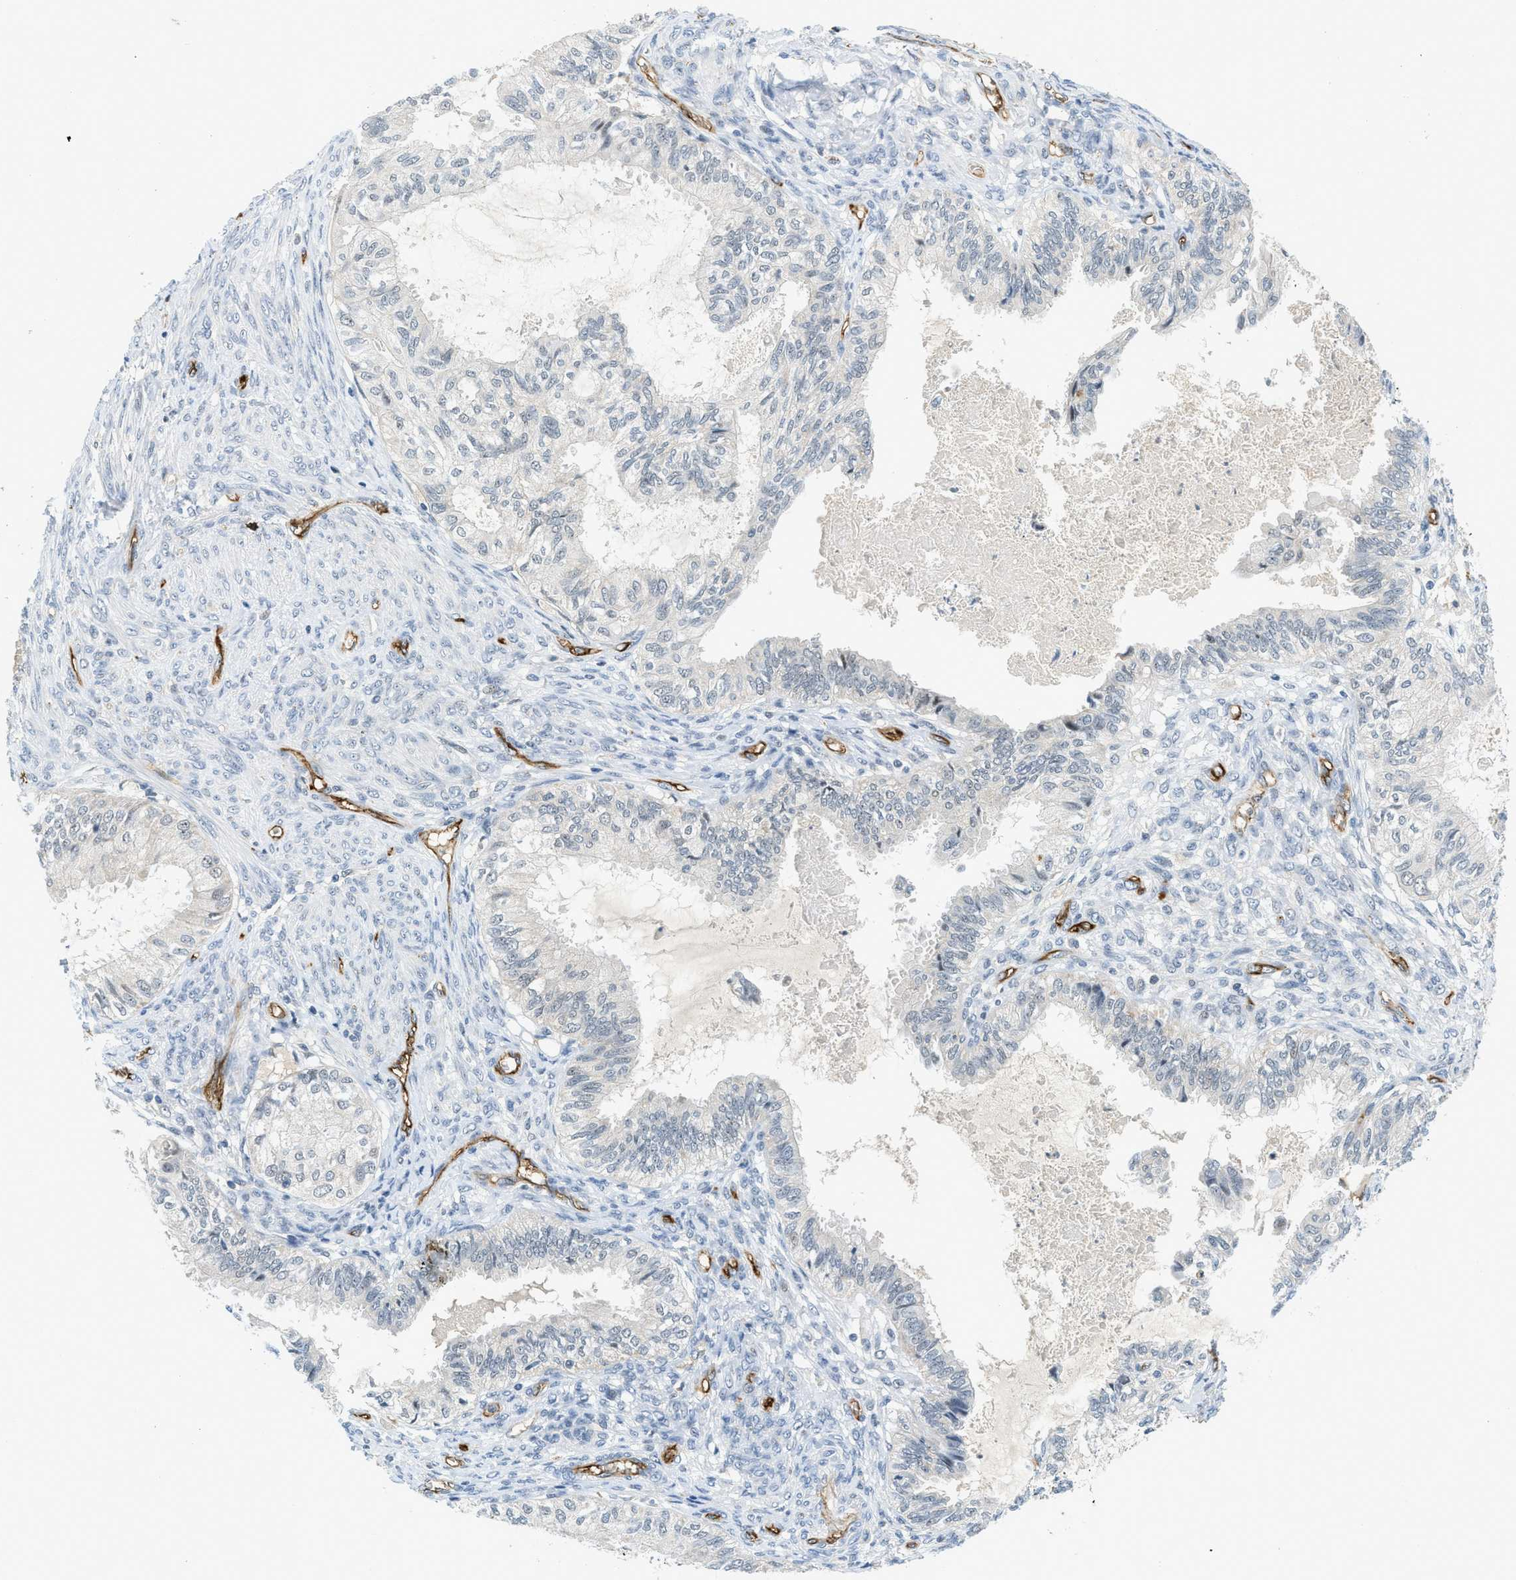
{"staining": {"intensity": "negative", "quantity": "none", "location": "none"}, "tissue": "cervical cancer", "cell_type": "Tumor cells", "image_type": "cancer", "snomed": [{"axis": "morphology", "description": "Normal tissue, NOS"}, {"axis": "morphology", "description": "Adenocarcinoma, NOS"}, {"axis": "topography", "description": "Cervix"}, {"axis": "topography", "description": "Endometrium"}], "caption": "Cervical adenocarcinoma was stained to show a protein in brown. There is no significant positivity in tumor cells.", "gene": "SLCO2A1", "patient": {"sex": "female", "age": 86}}